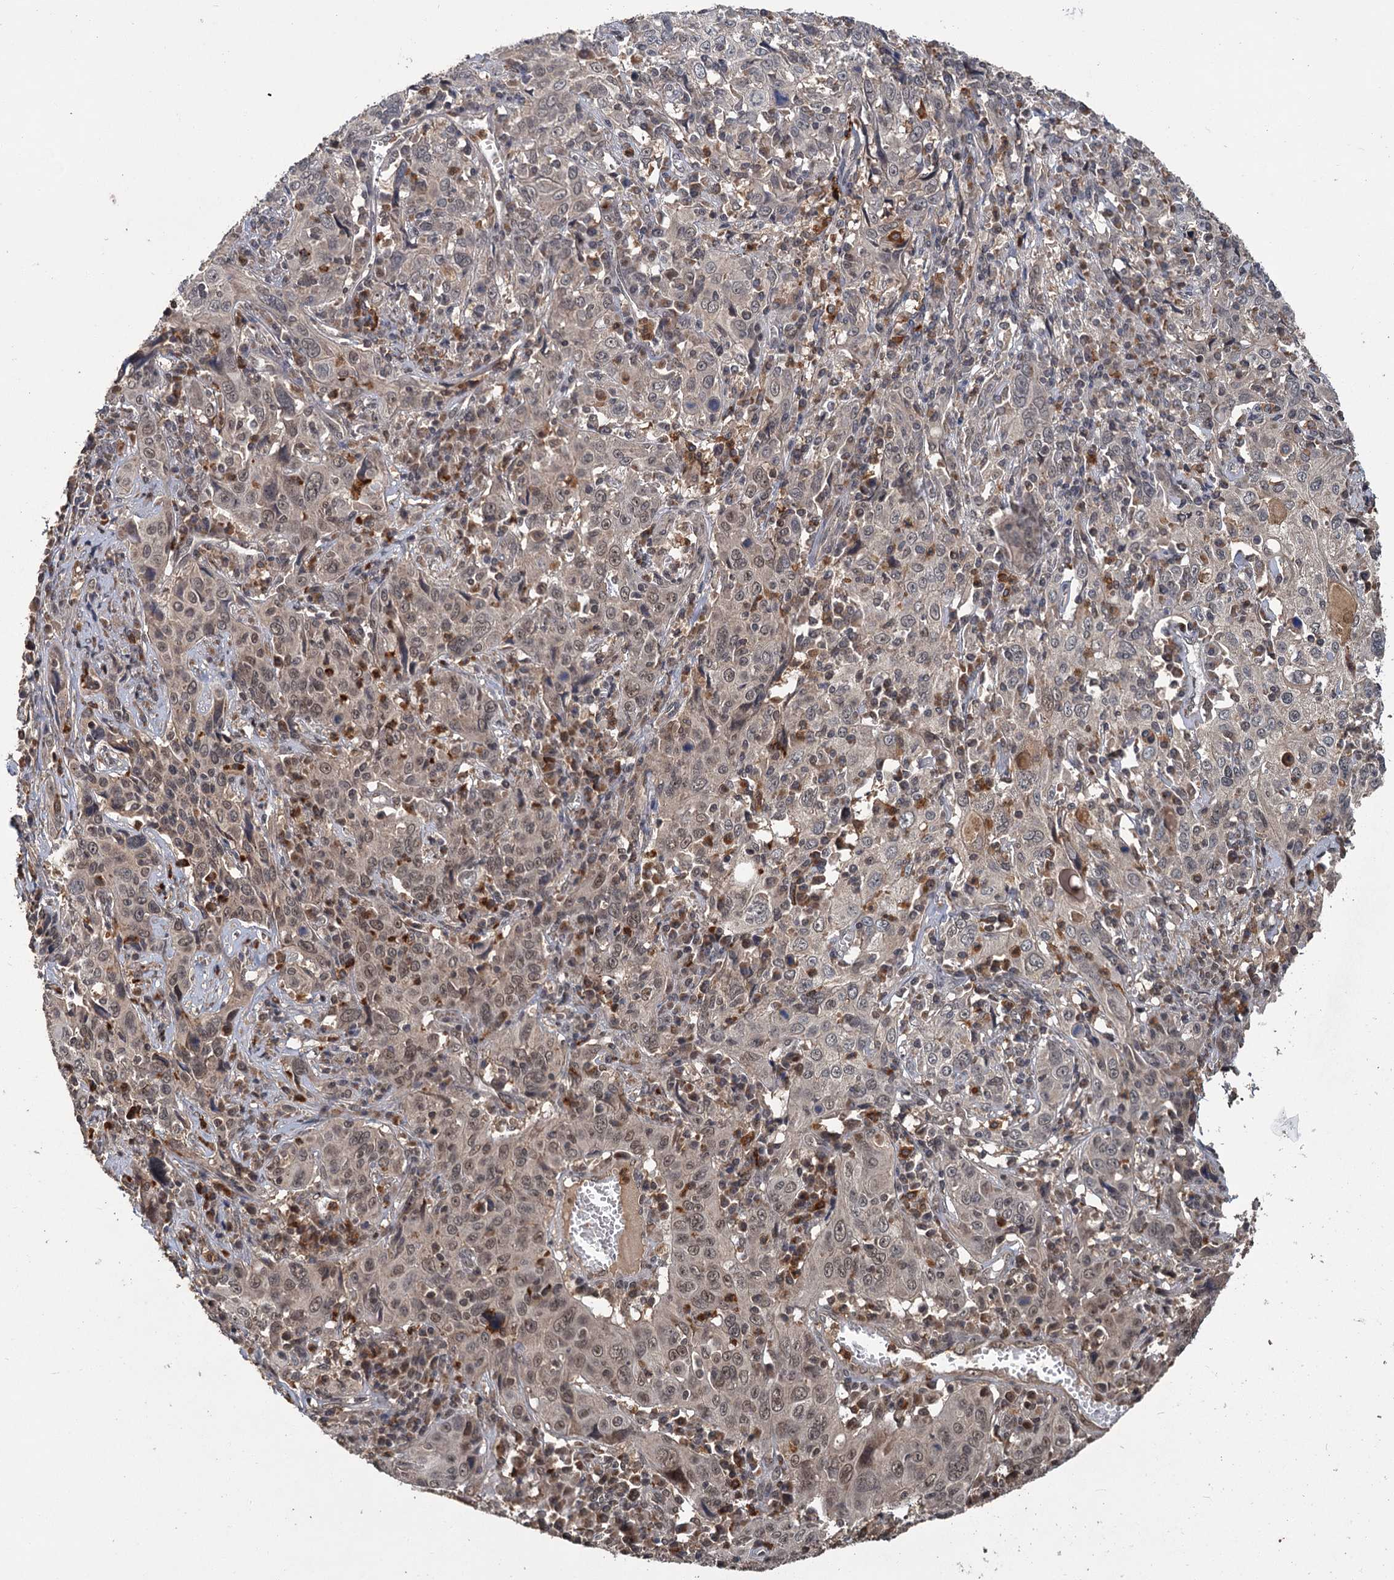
{"staining": {"intensity": "weak", "quantity": ">75%", "location": "nuclear"}, "tissue": "cervical cancer", "cell_type": "Tumor cells", "image_type": "cancer", "snomed": [{"axis": "morphology", "description": "Squamous cell carcinoma, NOS"}, {"axis": "topography", "description": "Cervix"}], "caption": "Cervical squamous cell carcinoma stained with a protein marker shows weak staining in tumor cells.", "gene": "KANSL2", "patient": {"sex": "female", "age": 46}}